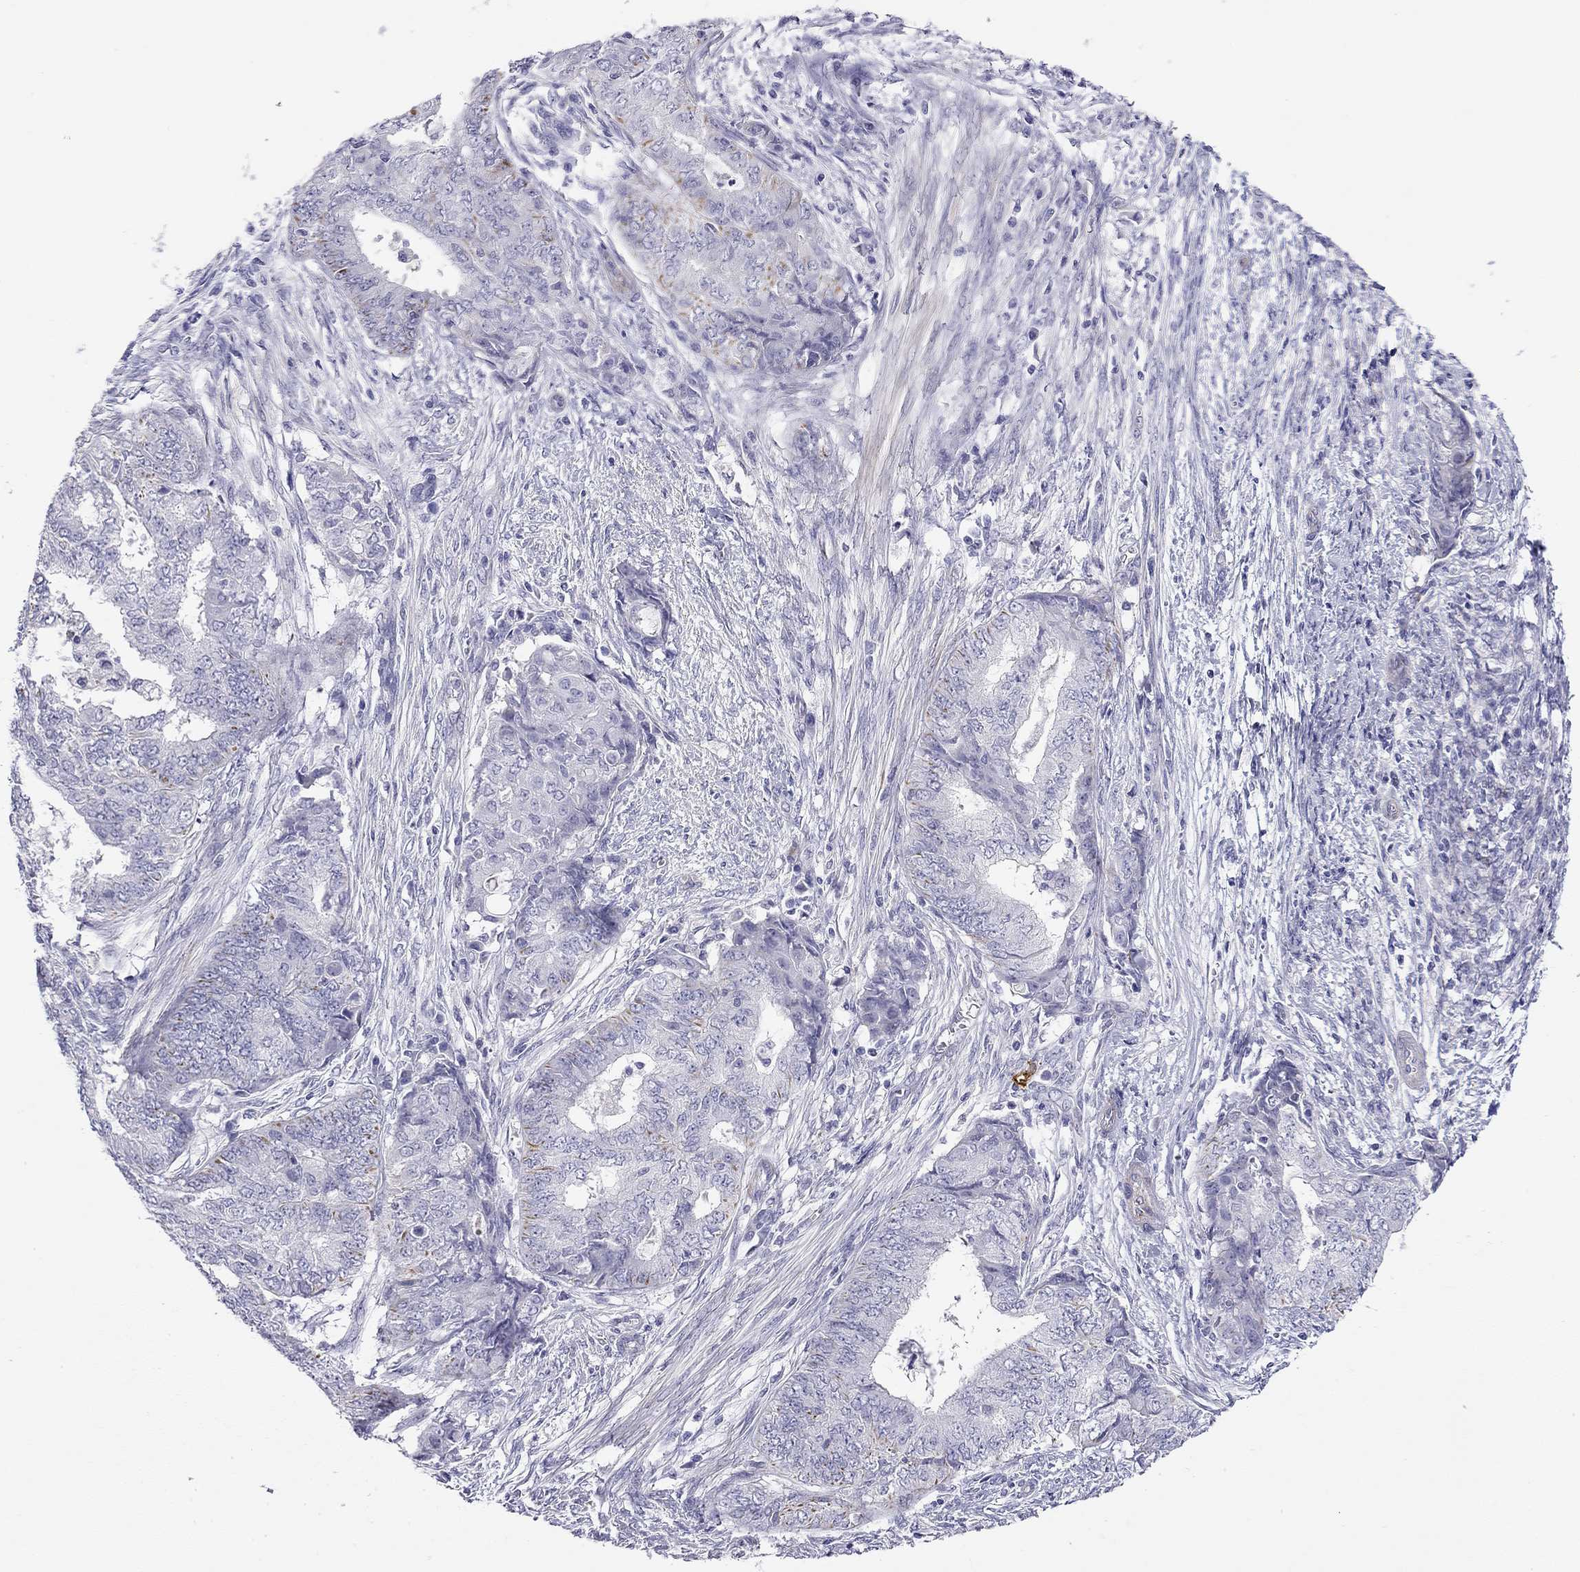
{"staining": {"intensity": "negative", "quantity": "none", "location": "none"}, "tissue": "endometrial cancer", "cell_type": "Tumor cells", "image_type": "cancer", "snomed": [{"axis": "morphology", "description": "Adenocarcinoma, NOS"}, {"axis": "topography", "description": "Endometrium"}], "caption": "Histopathology image shows no significant protein positivity in tumor cells of endometrial cancer. (Brightfield microscopy of DAB (3,3'-diaminobenzidine) immunohistochemistry (IHC) at high magnification).", "gene": "RTL1", "patient": {"sex": "female", "age": 62}}